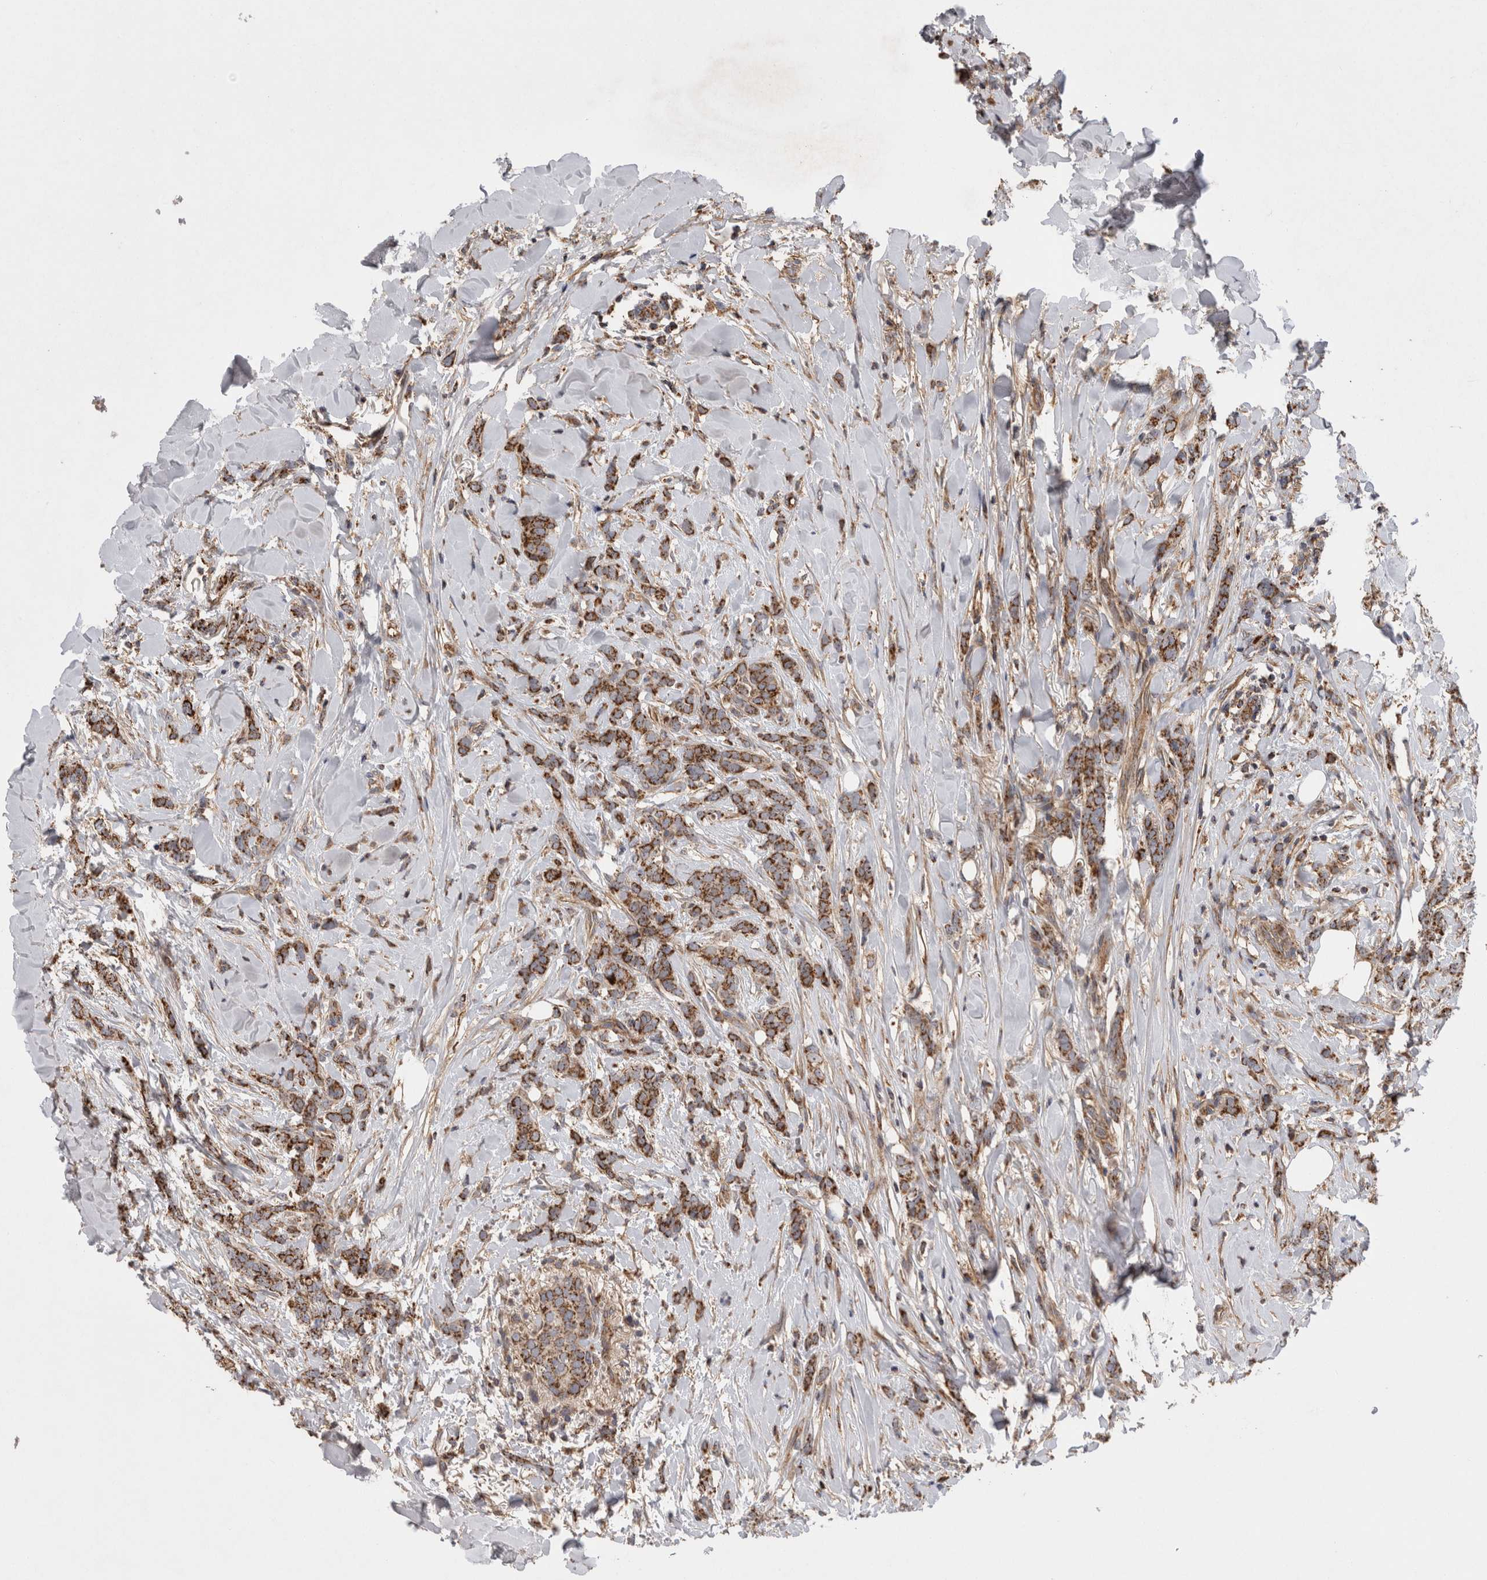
{"staining": {"intensity": "strong", "quantity": ">75%", "location": "cytoplasmic/membranous"}, "tissue": "breast cancer", "cell_type": "Tumor cells", "image_type": "cancer", "snomed": [{"axis": "morphology", "description": "Lobular carcinoma"}, {"axis": "topography", "description": "Skin"}, {"axis": "topography", "description": "Breast"}], "caption": "Immunohistochemistry (IHC) photomicrograph of neoplastic tissue: human lobular carcinoma (breast) stained using immunohistochemistry (IHC) shows high levels of strong protein expression localized specifically in the cytoplasmic/membranous of tumor cells, appearing as a cytoplasmic/membranous brown color.", "gene": "DARS2", "patient": {"sex": "female", "age": 46}}